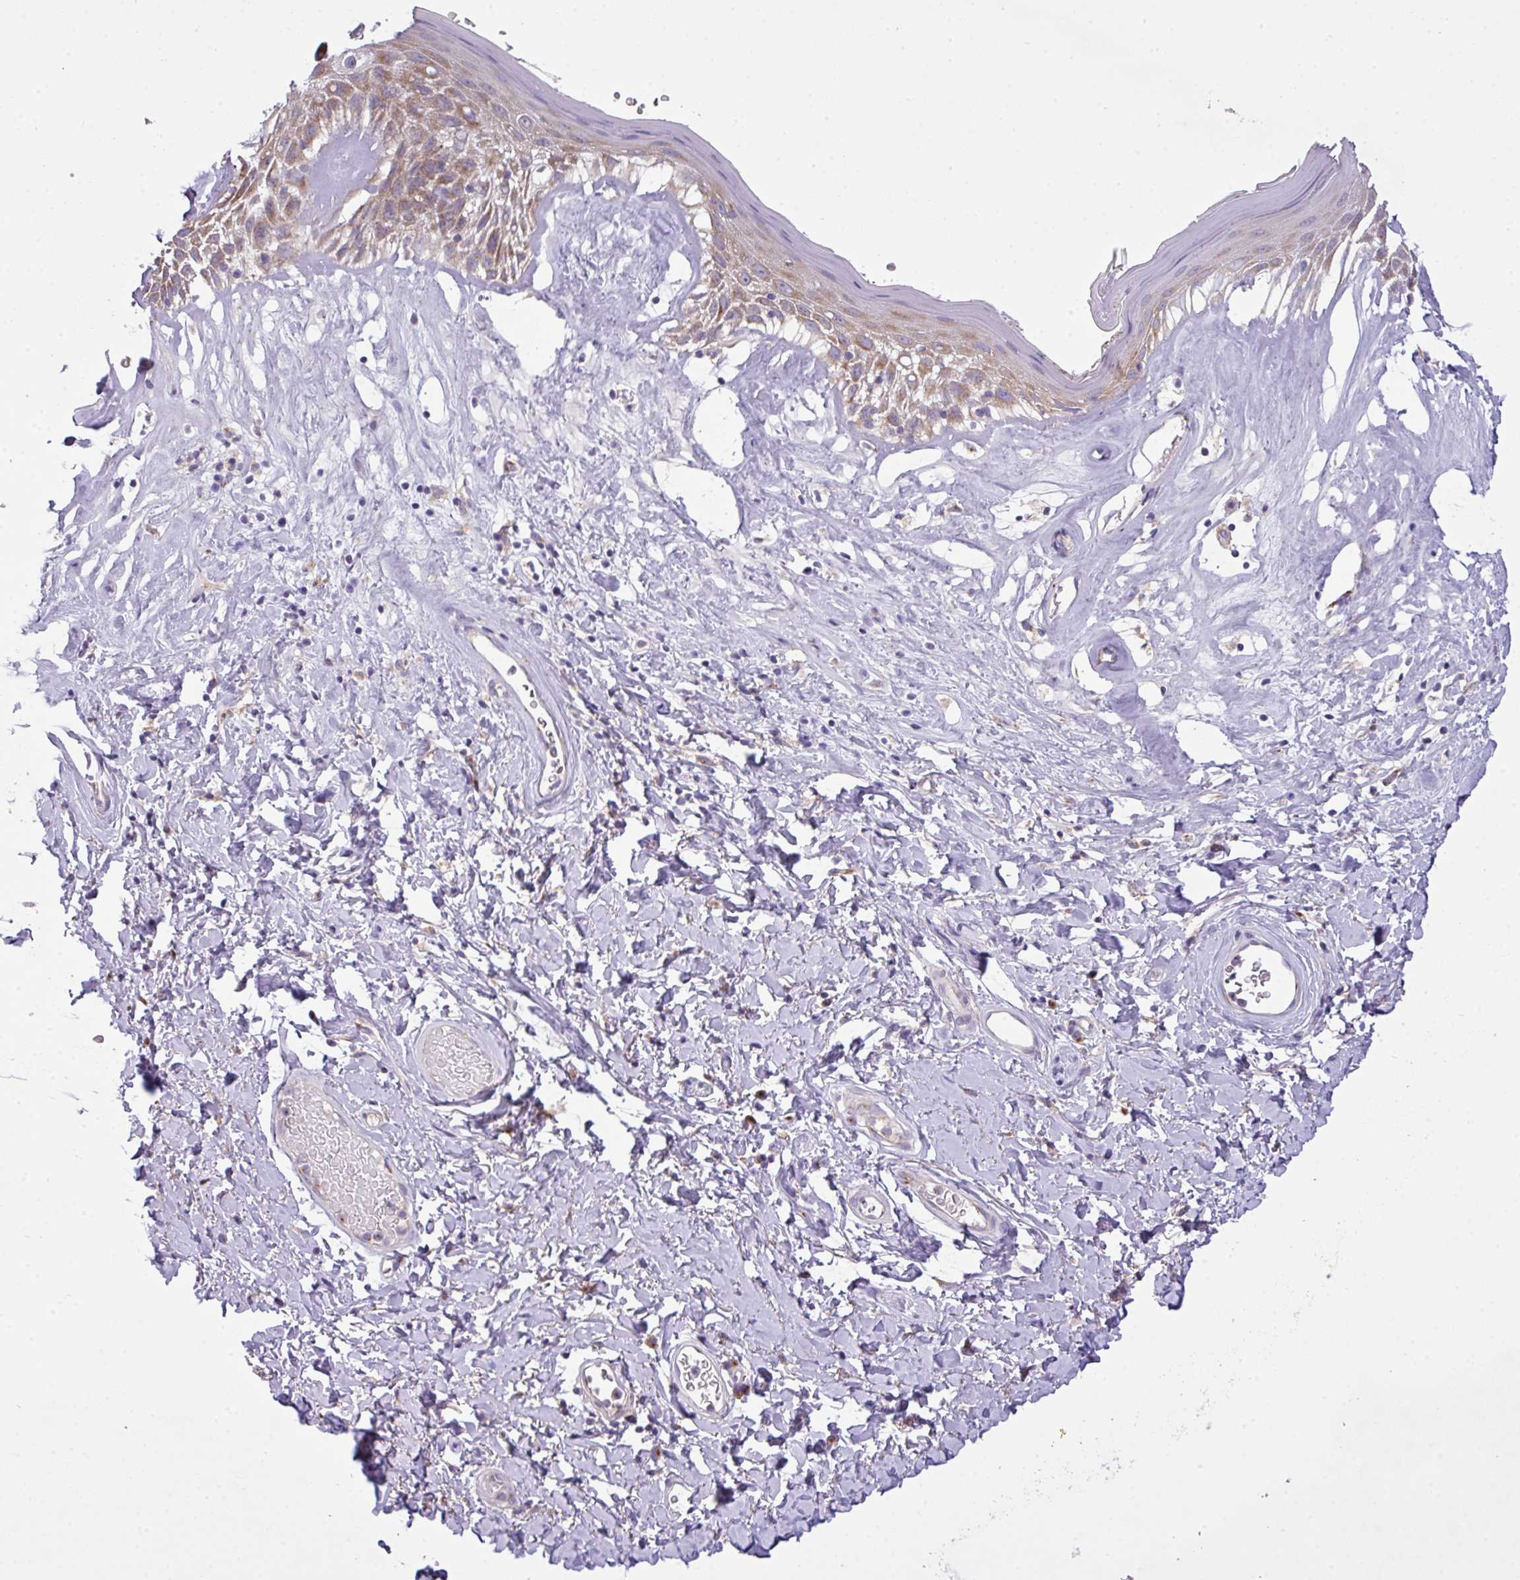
{"staining": {"intensity": "moderate", "quantity": "25%-75%", "location": "cytoplasmic/membranous"}, "tissue": "skin", "cell_type": "Epidermal cells", "image_type": "normal", "snomed": [{"axis": "morphology", "description": "Normal tissue, NOS"}, {"axis": "morphology", "description": "Inflammation, NOS"}, {"axis": "topography", "description": "Vulva"}], "caption": "Benign skin displays moderate cytoplasmic/membranous staining in about 25%-75% of epidermal cells, visualized by immunohistochemistry.", "gene": "VTI1A", "patient": {"sex": "female", "age": 86}}